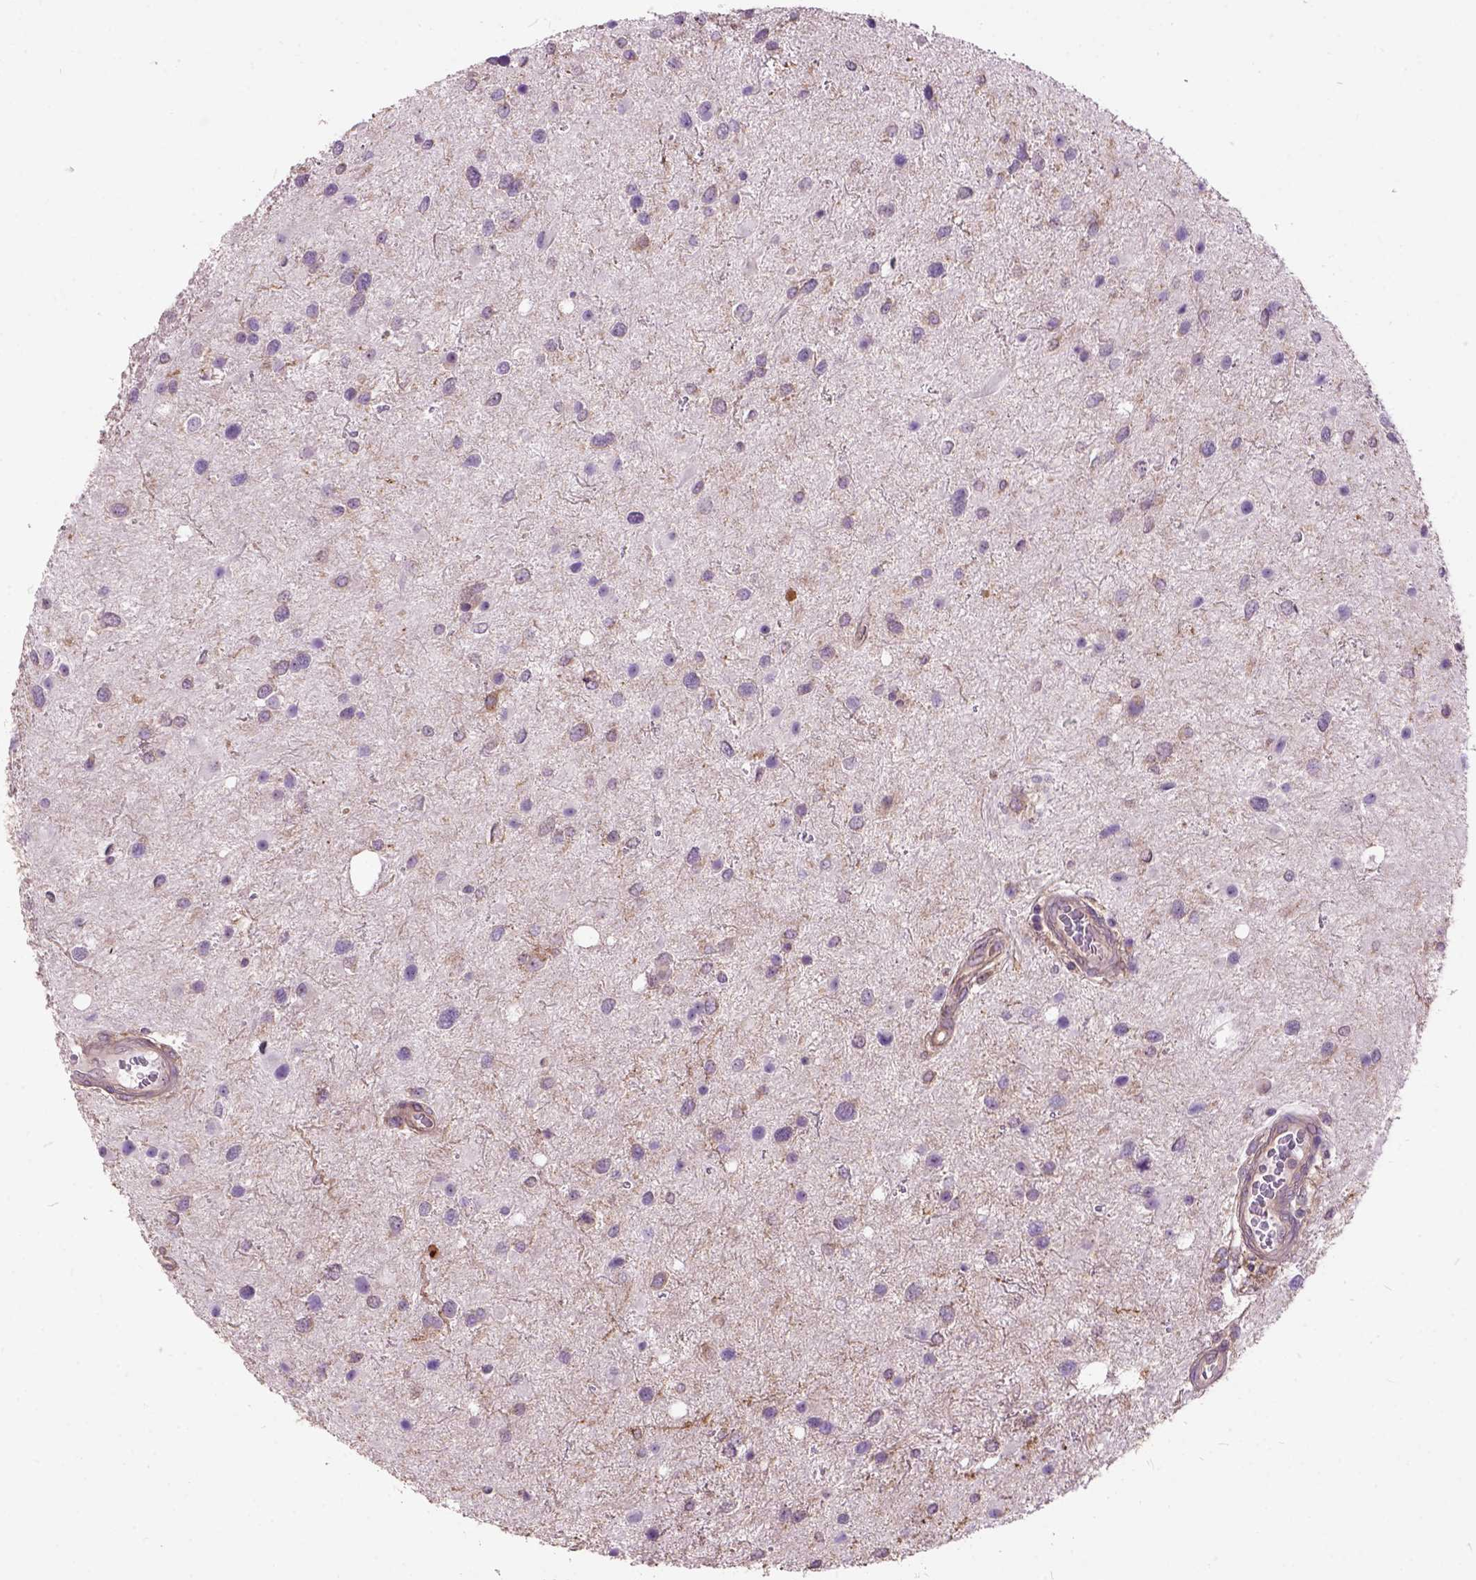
{"staining": {"intensity": "negative", "quantity": "none", "location": "none"}, "tissue": "glioma", "cell_type": "Tumor cells", "image_type": "cancer", "snomed": [{"axis": "morphology", "description": "Glioma, malignant, Low grade"}, {"axis": "topography", "description": "Brain"}], "caption": "A high-resolution image shows IHC staining of glioma, which displays no significant staining in tumor cells.", "gene": "MAPT", "patient": {"sex": "female", "age": 32}}